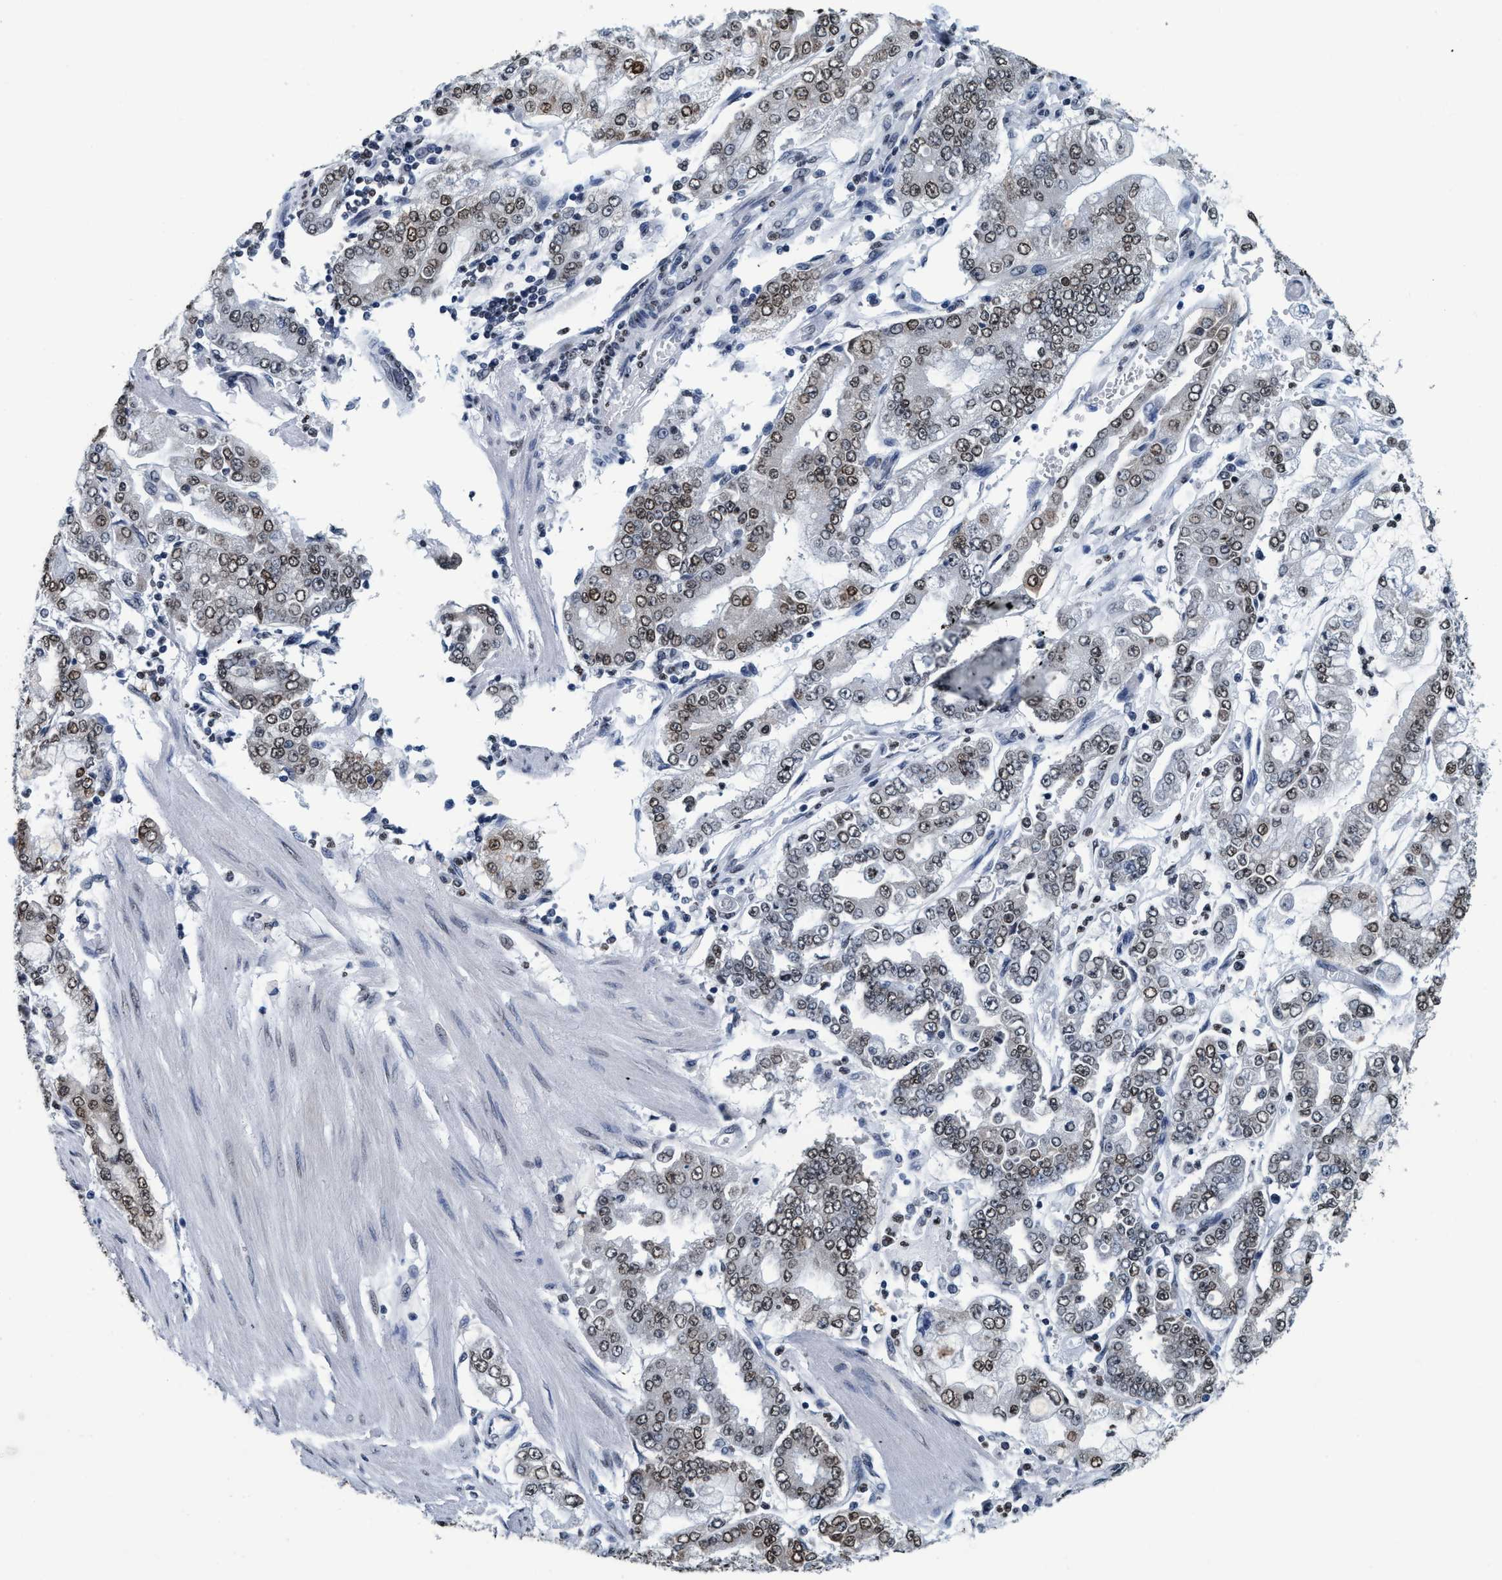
{"staining": {"intensity": "weak", "quantity": ">75%", "location": "nuclear"}, "tissue": "stomach cancer", "cell_type": "Tumor cells", "image_type": "cancer", "snomed": [{"axis": "morphology", "description": "Adenocarcinoma, NOS"}, {"axis": "topography", "description": "Stomach"}], "caption": "Stomach cancer stained with a brown dye demonstrates weak nuclear positive expression in approximately >75% of tumor cells.", "gene": "CCNE2", "patient": {"sex": "male", "age": 76}}